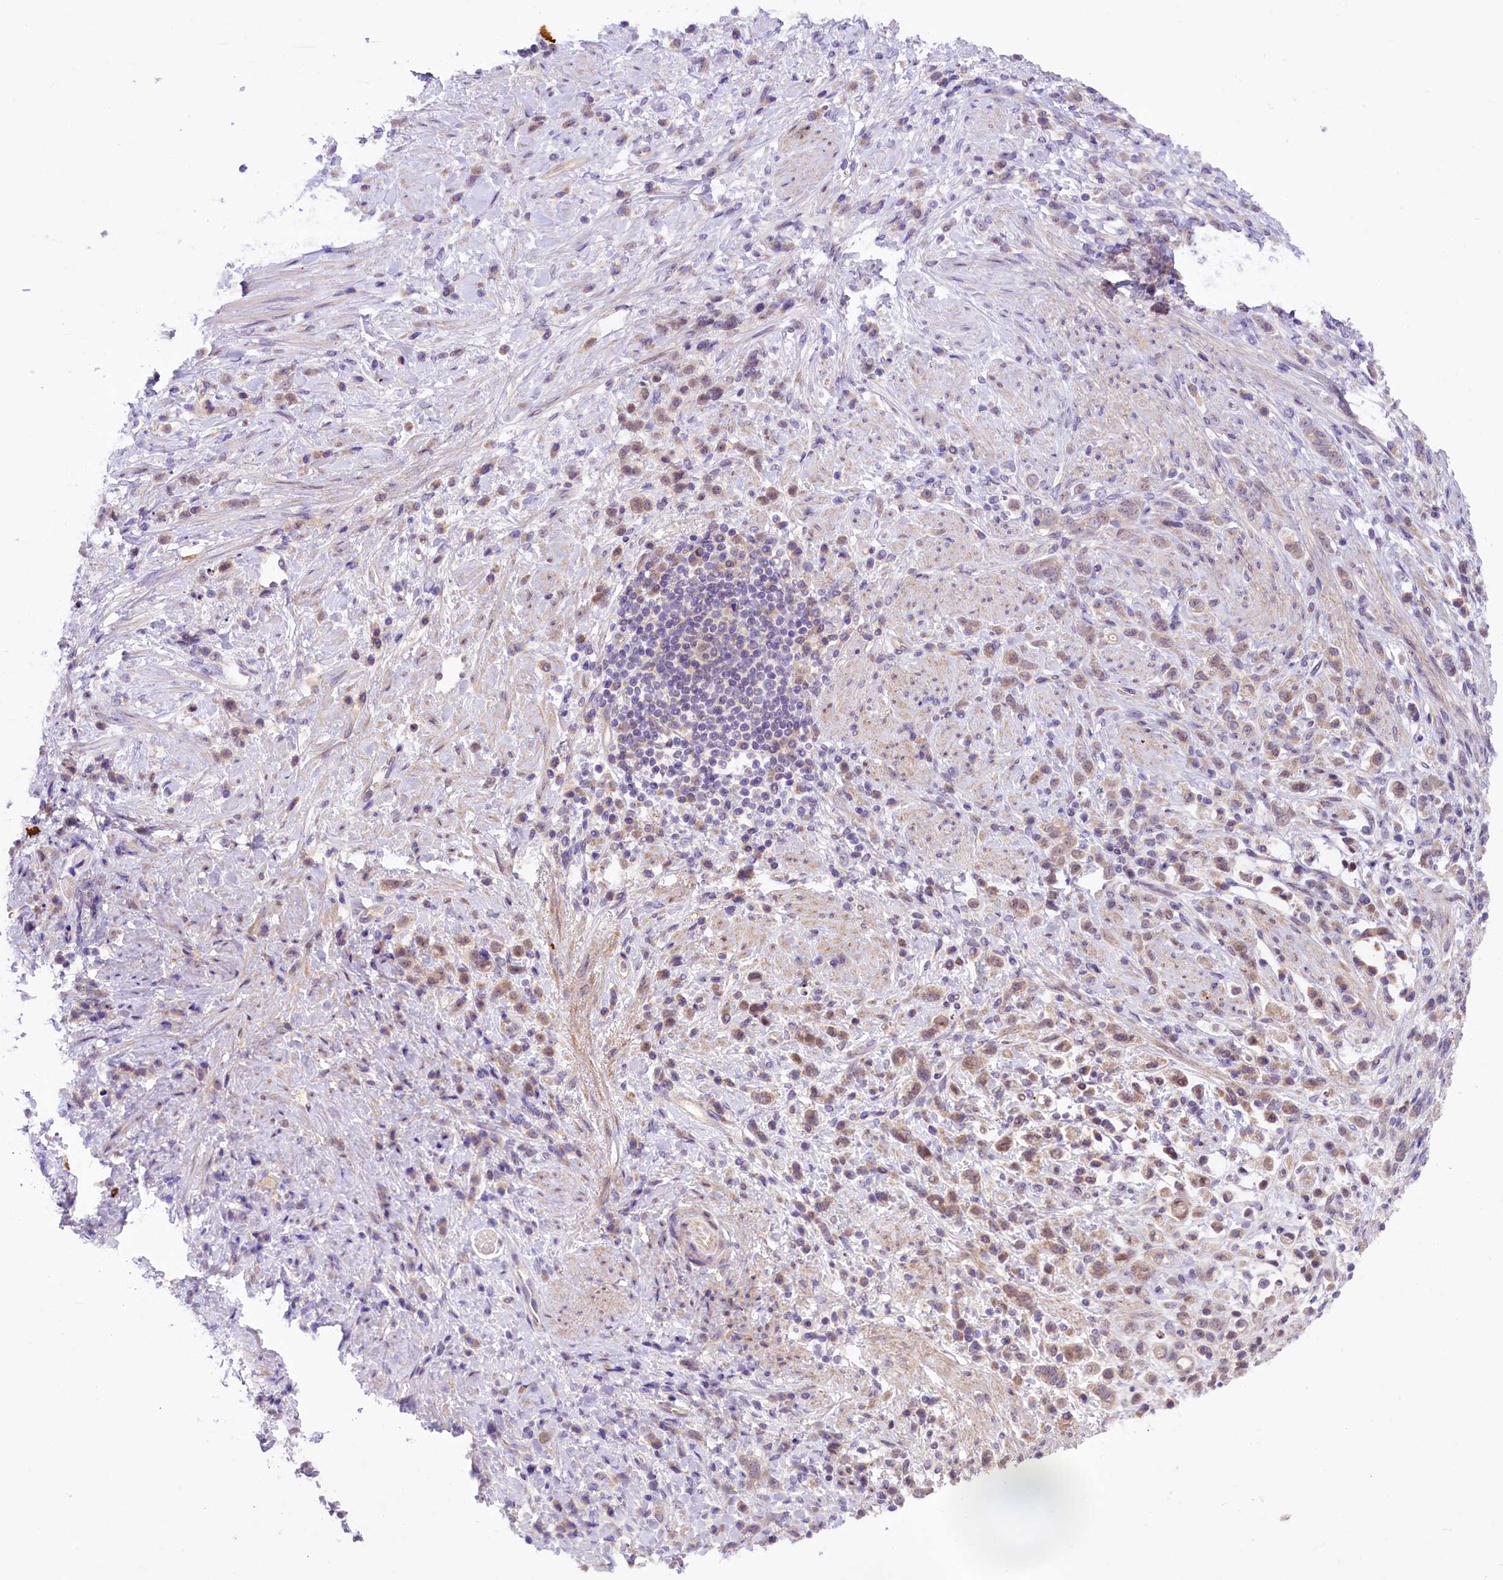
{"staining": {"intensity": "weak", "quantity": "<25%", "location": "cytoplasmic/membranous"}, "tissue": "stomach cancer", "cell_type": "Tumor cells", "image_type": "cancer", "snomed": [{"axis": "morphology", "description": "Adenocarcinoma, NOS"}, {"axis": "topography", "description": "Stomach"}], "caption": "Immunohistochemical staining of stomach adenocarcinoma reveals no significant staining in tumor cells.", "gene": "UBXN6", "patient": {"sex": "female", "age": 60}}